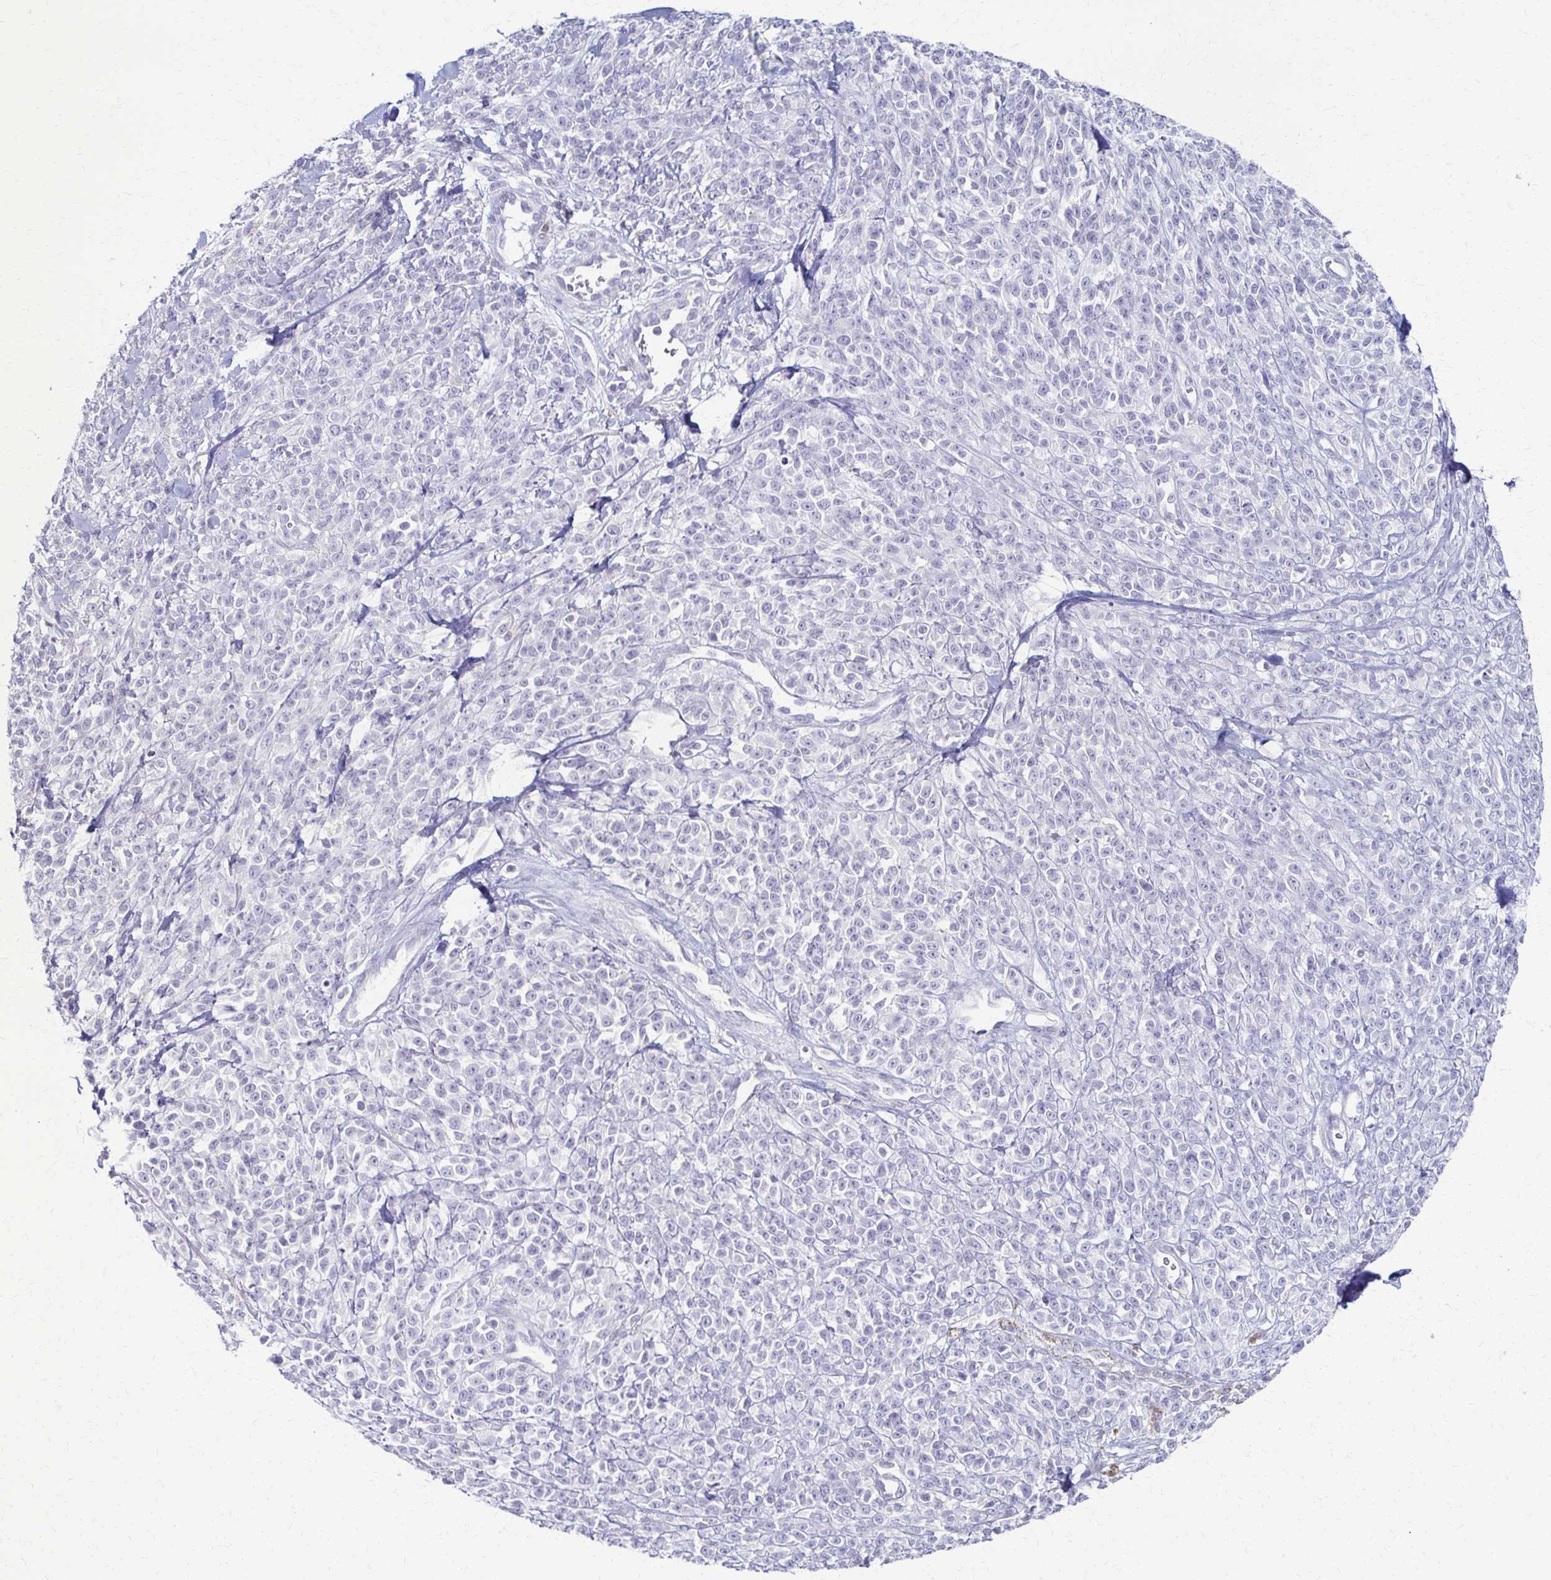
{"staining": {"intensity": "negative", "quantity": "none", "location": "none"}, "tissue": "melanoma", "cell_type": "Tumor cells", "image_type": "cancer", "snomed": [{"axis": "morphology", "description": "Malignant melanoma, NOS"}, {"axis": "topography", "description": "Skin"}, {"axis": "topography", "description": "Skin of trunk"}], "caption": "This is a micrograph of IHC staining of malignant melanoma, which shows no expression in tumor cells.", "gene": "FCGR2B", "patient": {"sex": "male", "age": 74}}